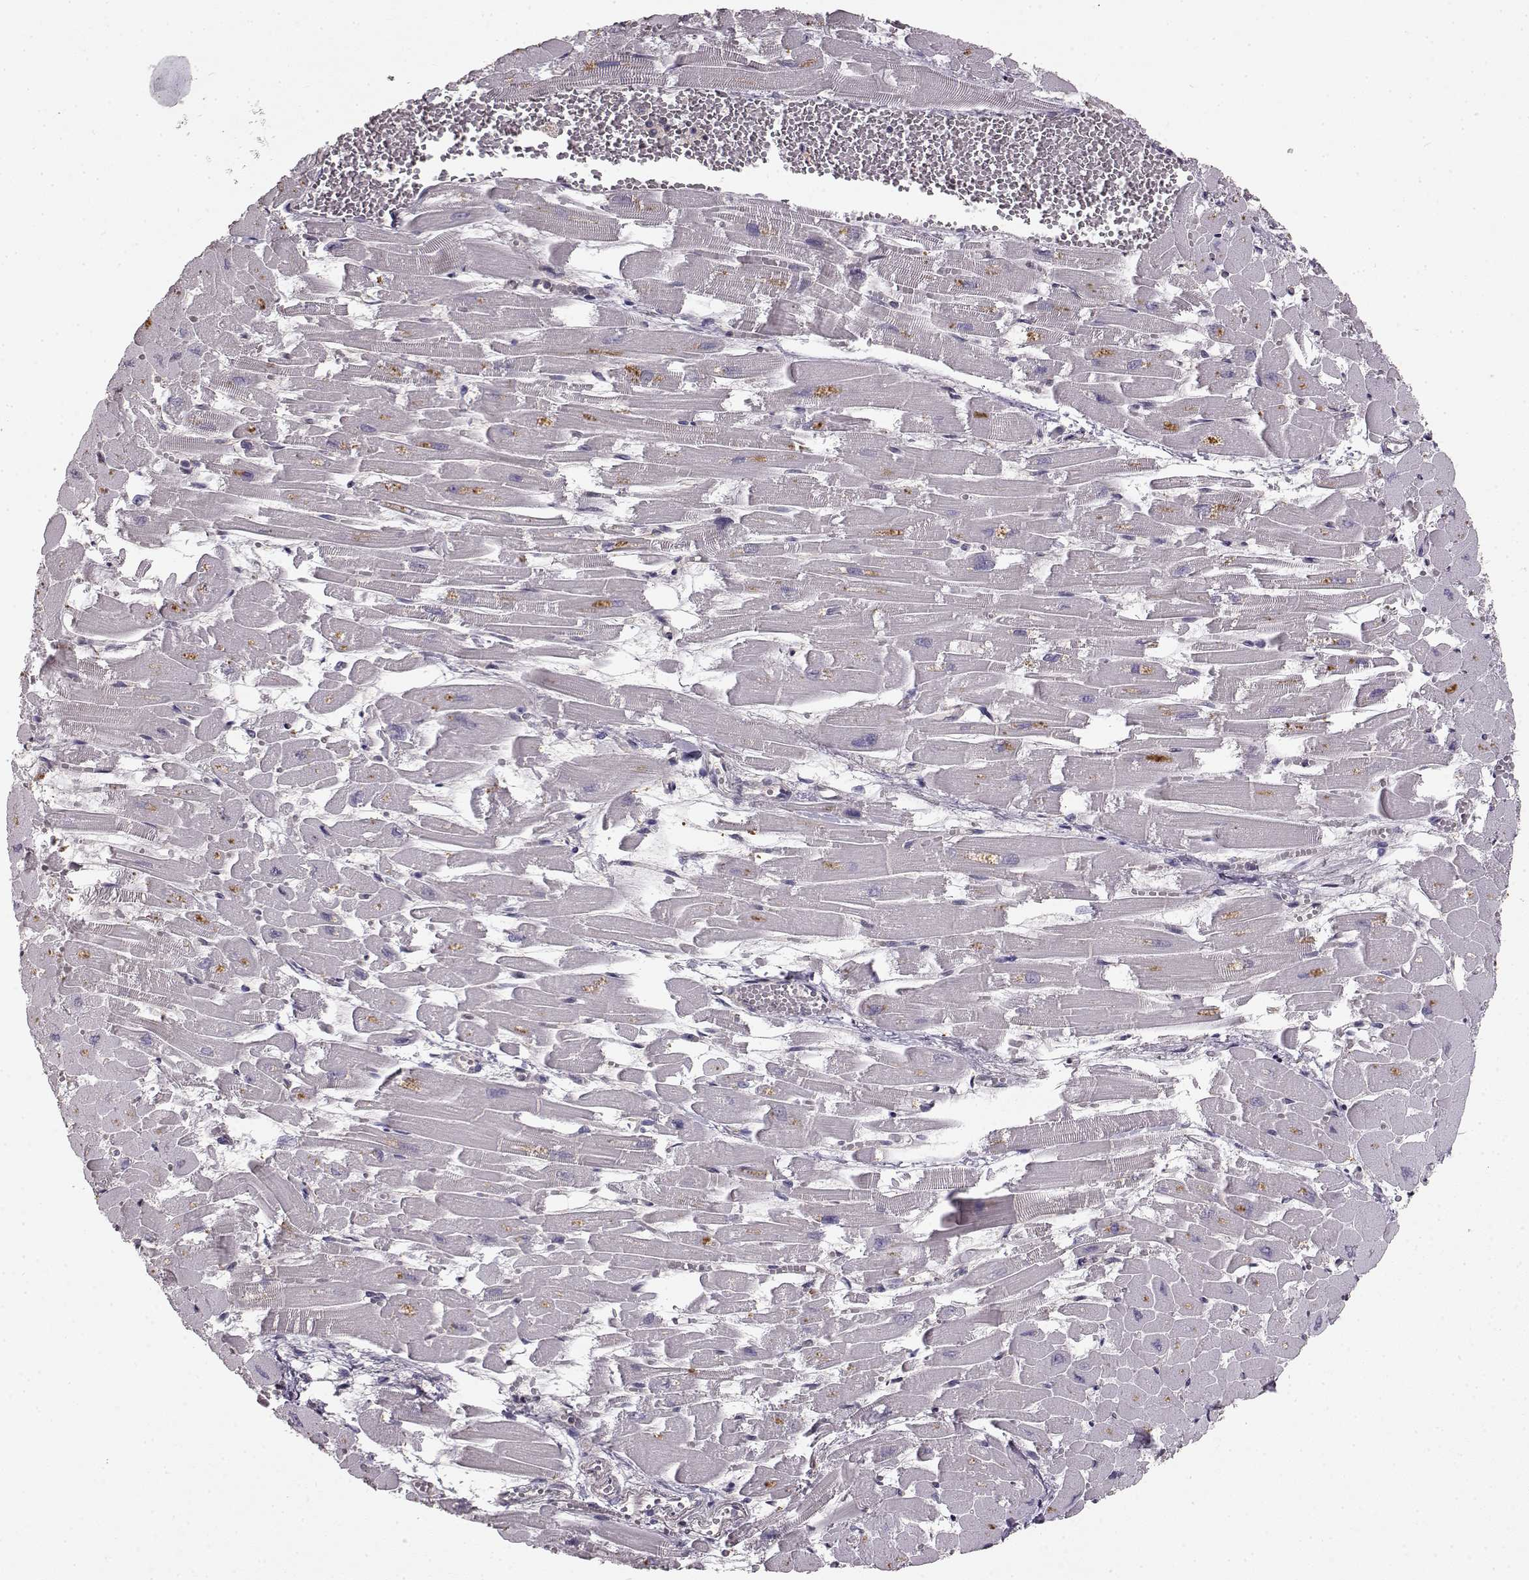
{"staining": {"intensity": "negative", "quantity": "none", "location": "none"}, "tissue": "heart muscle", "cell_type": "Cardiomyocytes", "image_type": "normal", "snomed": [{"axis": "morphology", "description": "Normal tissue, NOS"}, {"axis": "topography", "description": "Heart"}], "caption": "A photomicrograph of heart muscle stained for a protein displays no brown staining in cardiomyocytes.", "gene": "ERBB3", "patient": {"sex": "female", "age": 52}}